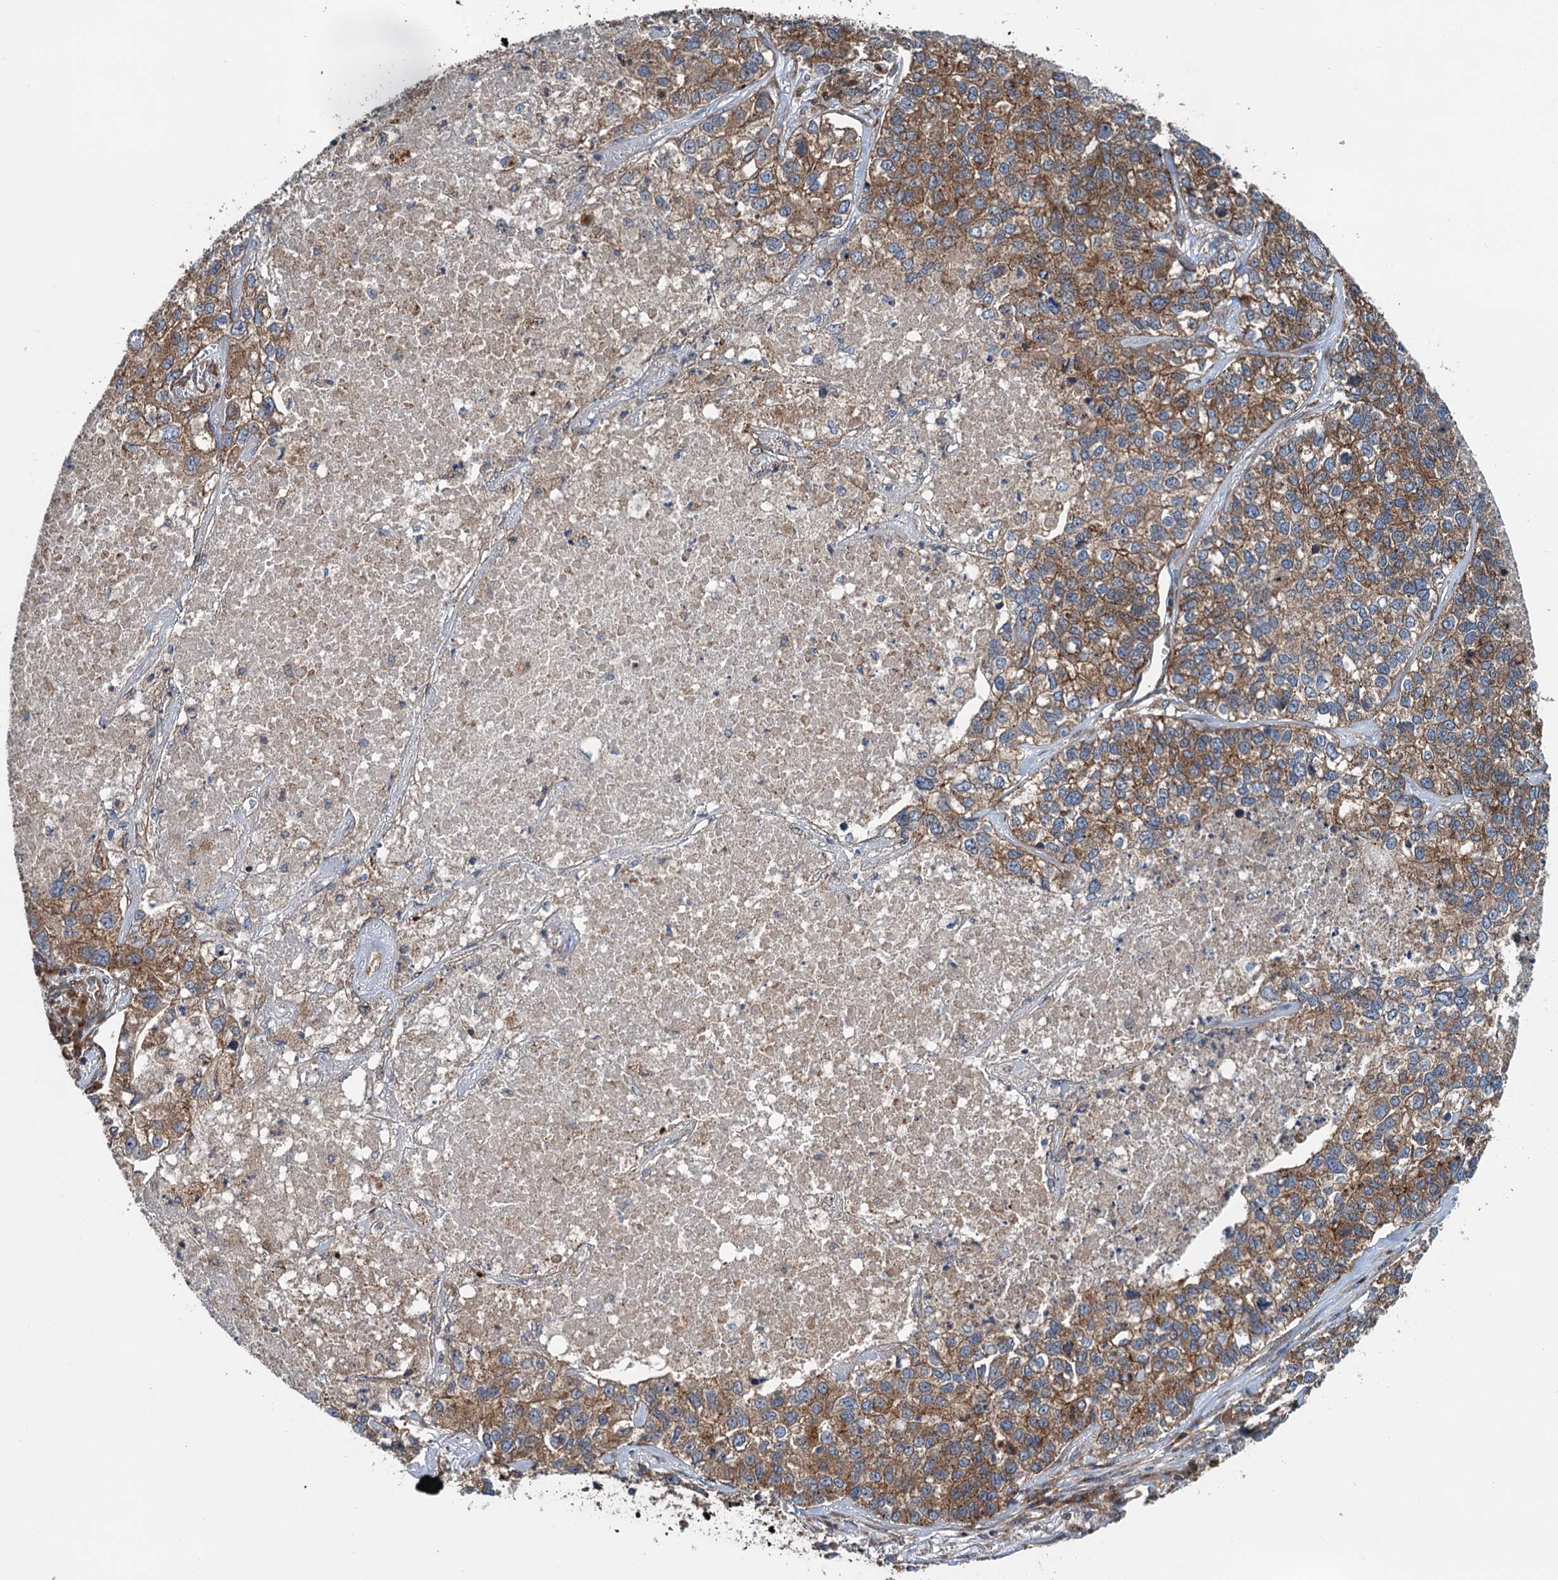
{"staining": {"intensity": "moderate", "quantity": ">75%", "location": "cytoplasmic/membranous"}, "tissue": "lung cancer", "cell_type": "Tumor cells", "image_type": "cancer", "snomed": [{"axis": "morphology", "description": "Adenocarcinoma, NOS"}, {"axis": "topography", "description": "Lung"}], "caption": "Immunohistochemistry (IHC) image of human lung cancer stained for a protein (brown), which shows medium levels of moderate cytoplasmic/membranous staining in approximately >75% of tumor cells.", "gene": "COG3", "patient": {"sex": "male", "age": 49}}